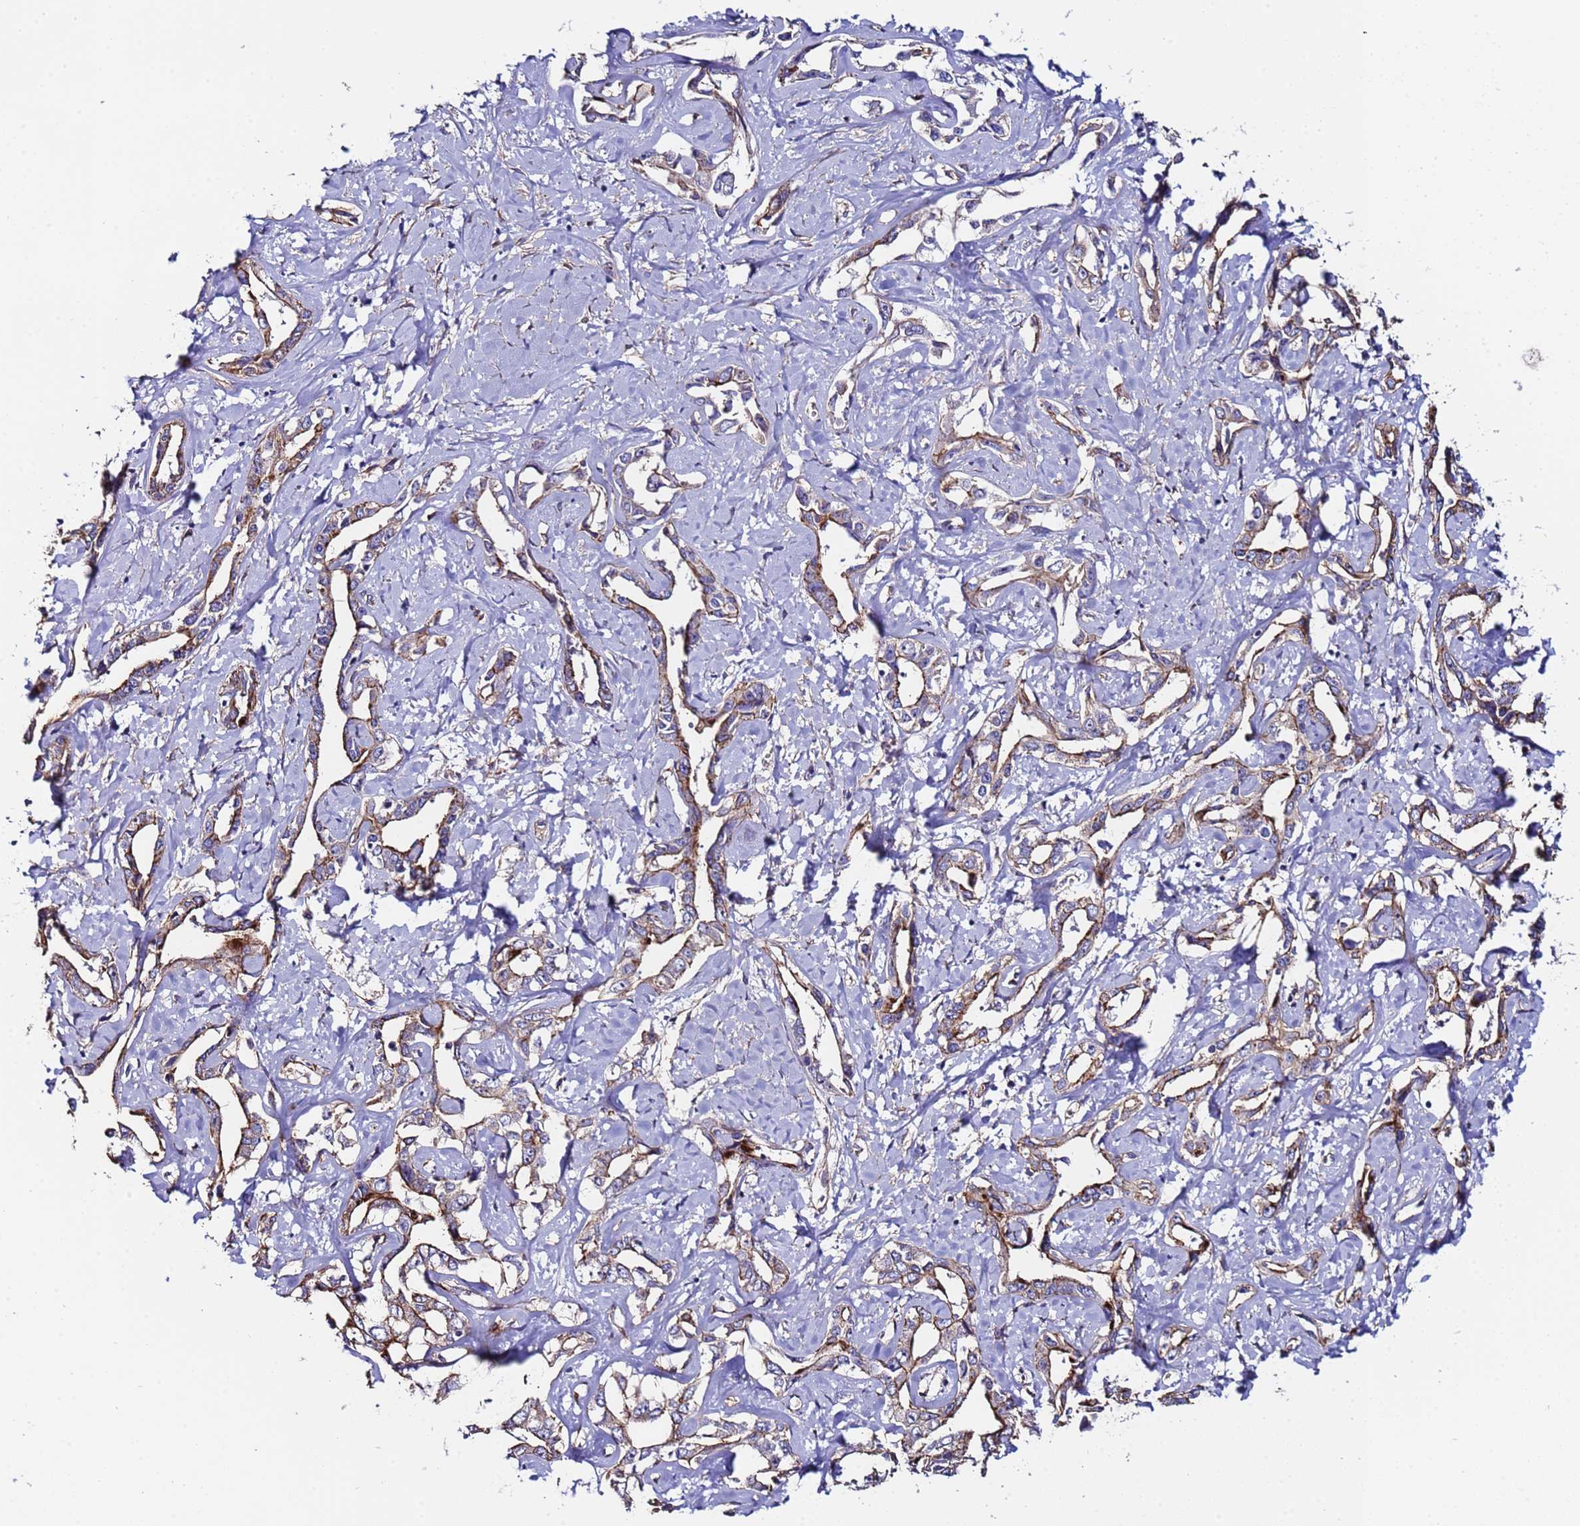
{"staining": {"intensity": "moderate", "quantity": "25%-75%", "location": "cytoplasmic/membranous"}, "tissue": "liver cancer", "cell_type": "Tumor cells", "image_type": "cancer", "snomed": [{"axis": "morphology", "description": "Cholangiocarcinoma"}, {"axis": "topography", "description": "Liver"}], "caption": "Tumor cells display medium levels of moderate cytoplasmic/membranous staining in approximately 25%-75% of cells in human cholangiocarcinoma (liver).", "gene": "ZNF248", "patient": {"sex": "male", "age": 59}}